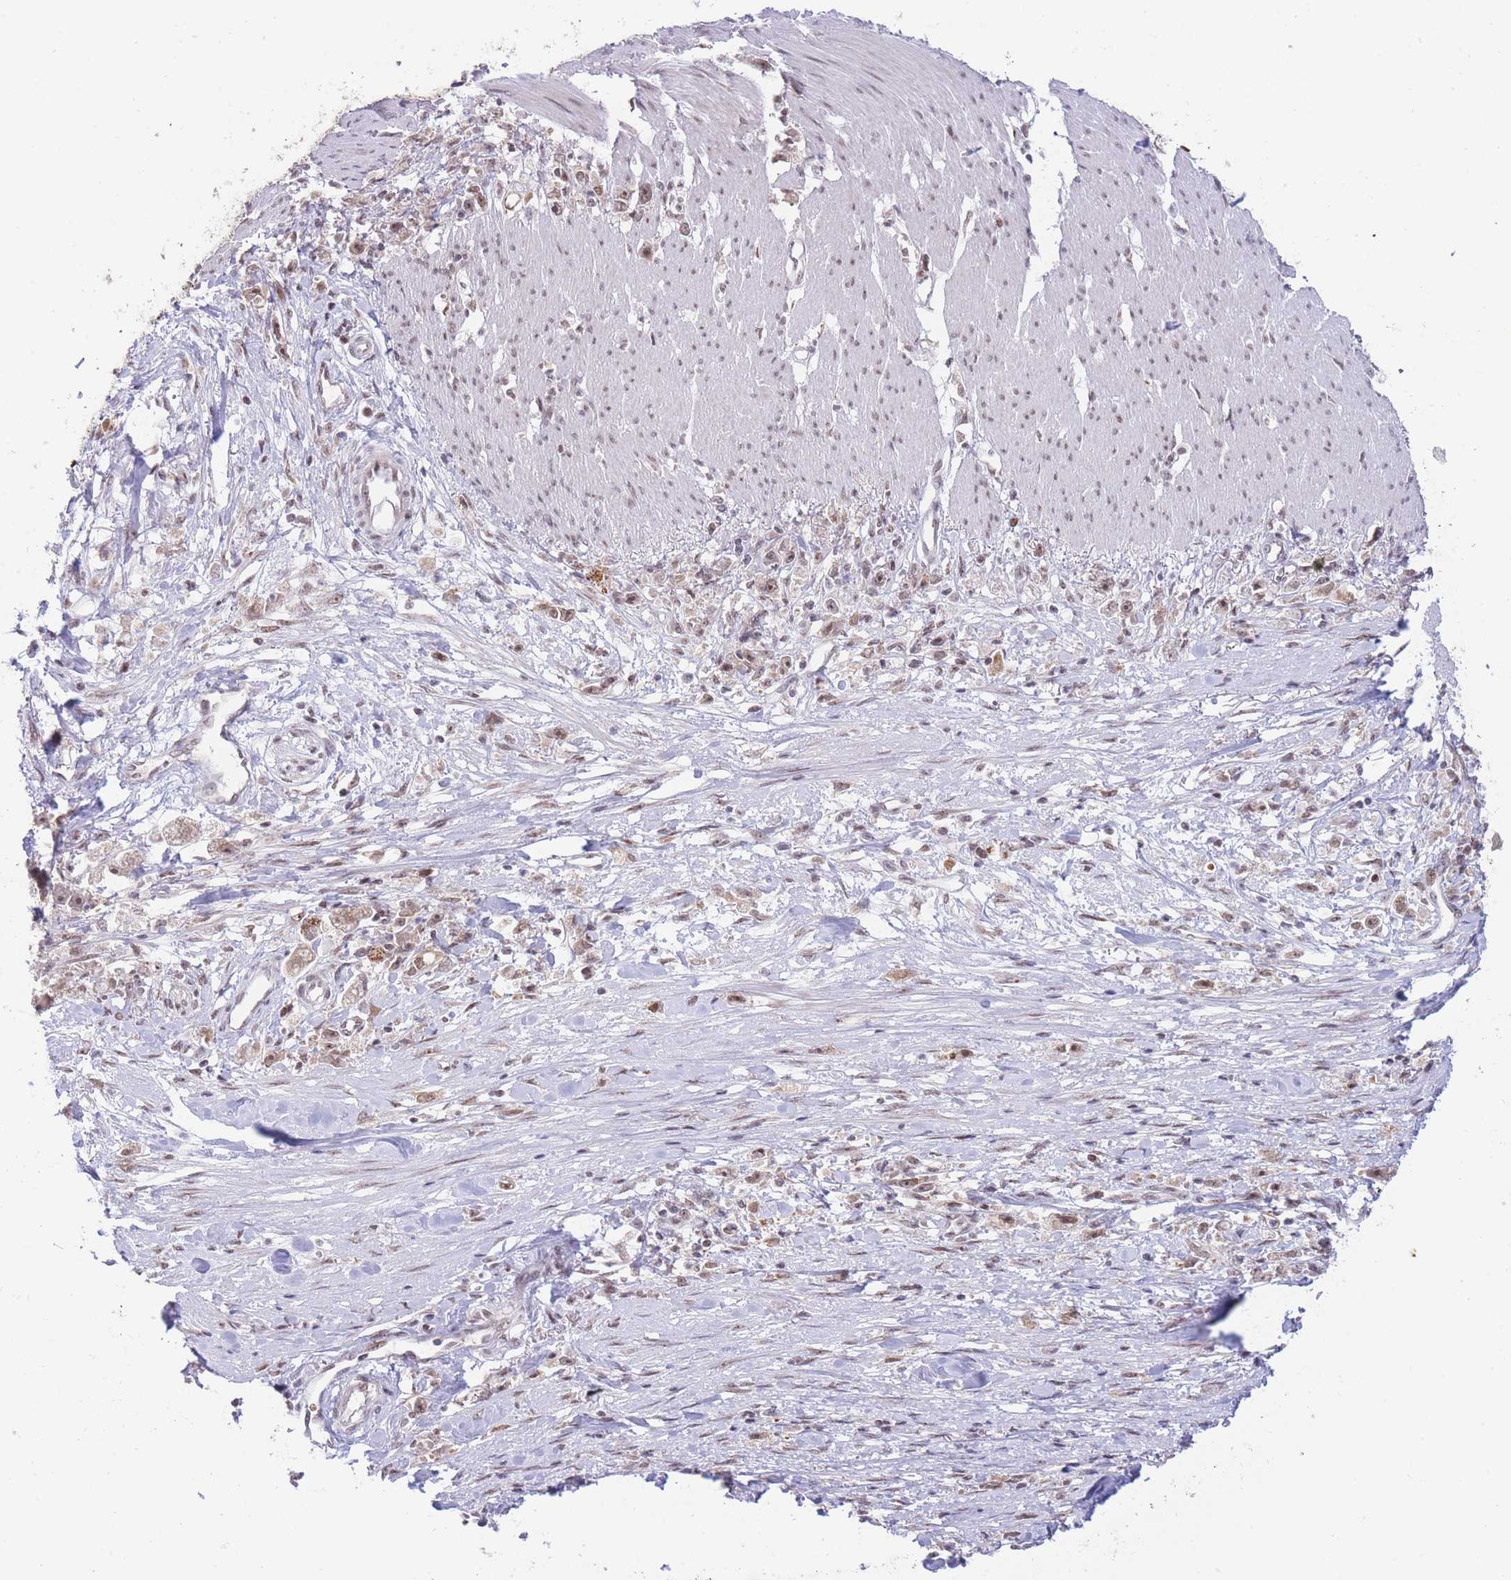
{"staining": {"intensity": "moderate", "quantity": "25%-75%", "location": "nuclear"}, "tissue": "stomach cancer", "cell_type": "Tumor cells", "image_type": "cancer", "snomed": [{"axis": "morphology", "description": "Adenocarcinoma, NOS"}, {"axis": "topography", "description": "Stomach"}], "caption": "A brown stain labels moderate nuclear expression of a protein in stomach cancer (adenocarcinoma) tumor cells.", "gene": "TARBP2", "patient": {"sex": "female", "age": 59}}